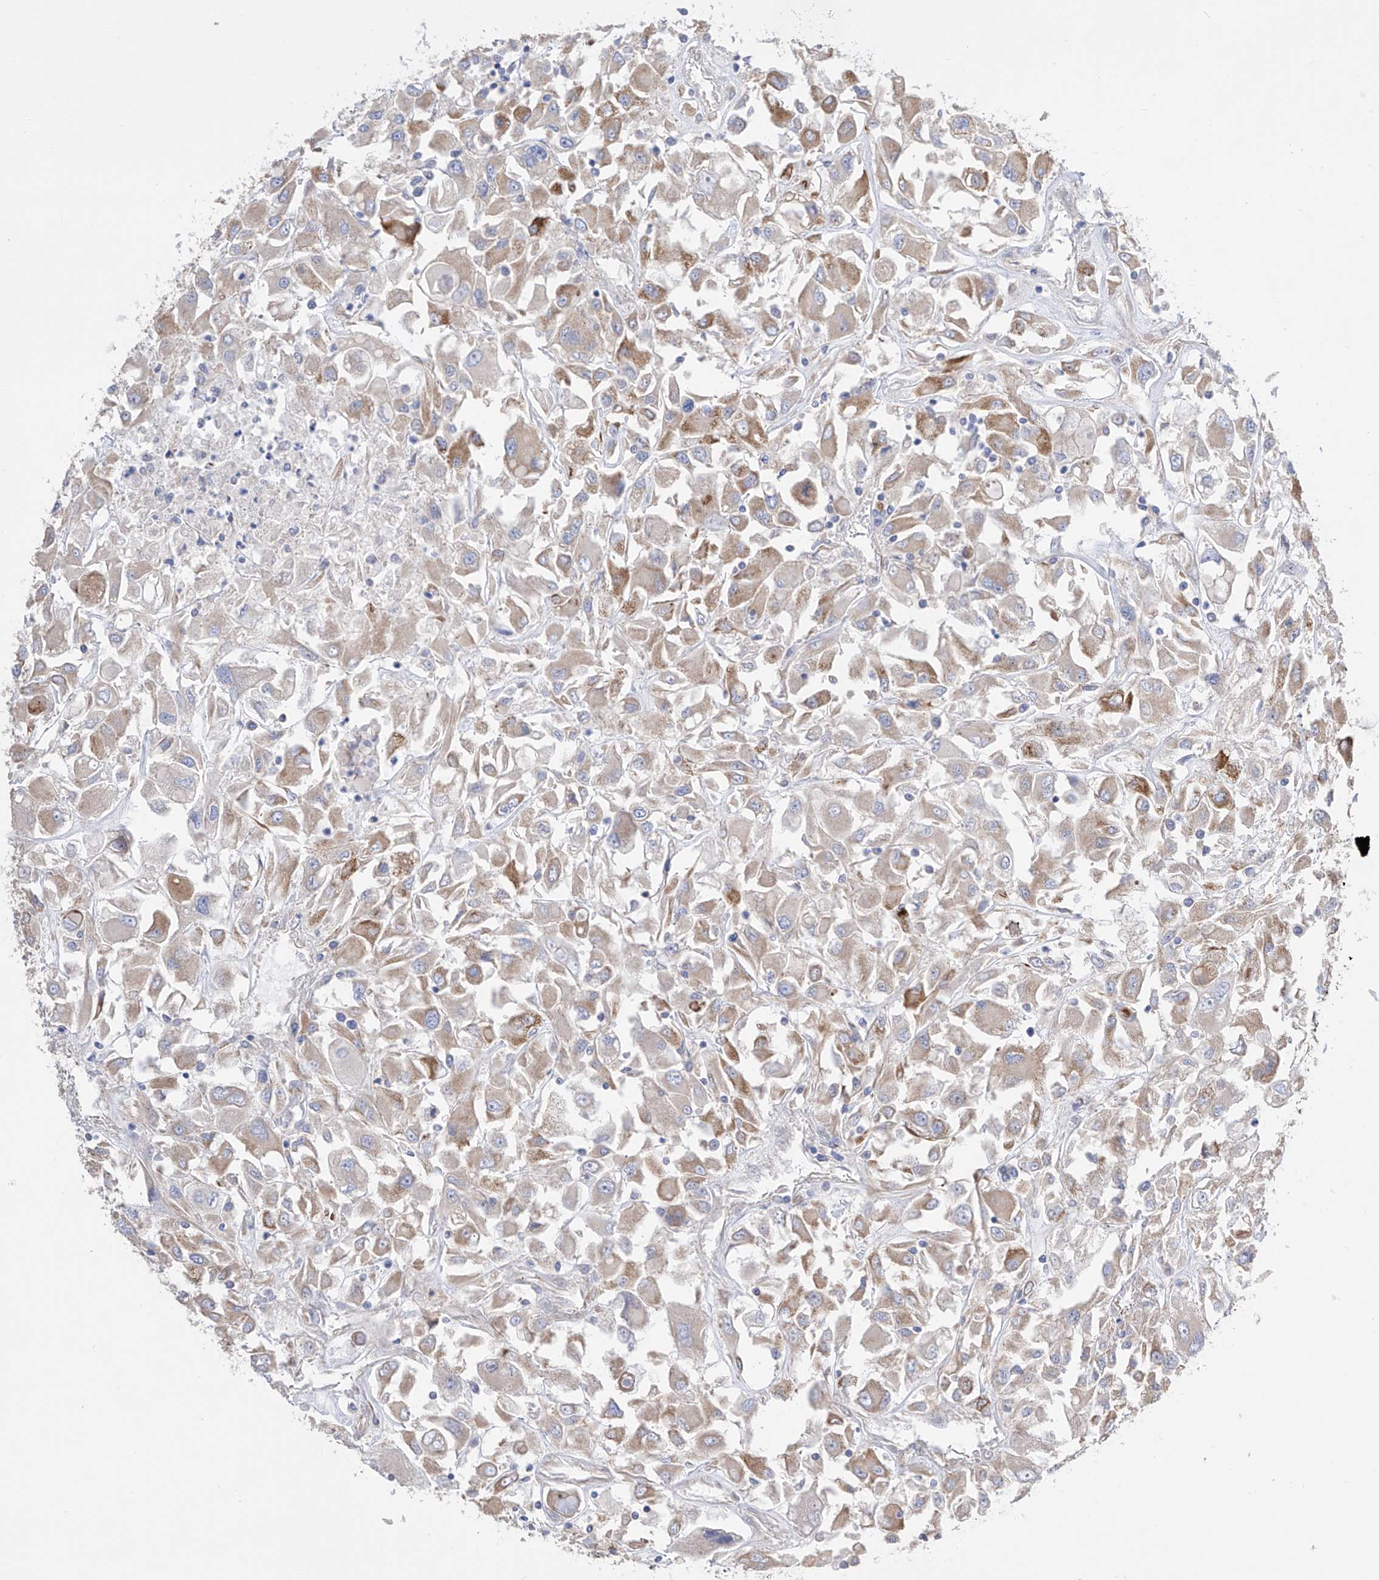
{"staining": {"intensity": "moderate", "quantity": "25%-75%", "location": "cytoplasmic/membranous"}, "tissue": "renal cancer", "cell_type": "Tumor cells", "image_type": "cancer", "snomed": [{"axis": "morphology", "description": "Adenocarcinoma, NOS"}, {"axis": "topography", "description": "Kidney"}], "caption": "A high-resolution image shows immunohistochemistry staining of renal cancer, which displays moderate cytoplasmic/membranous staining in about 25%-75% of tumor cells. (DAB (3,3'-diaminobenzidine) IHC with brightfield microscopy, high magnification).", "gene": "NFATC4", "patient": {"sex": "female", "age": 52}}